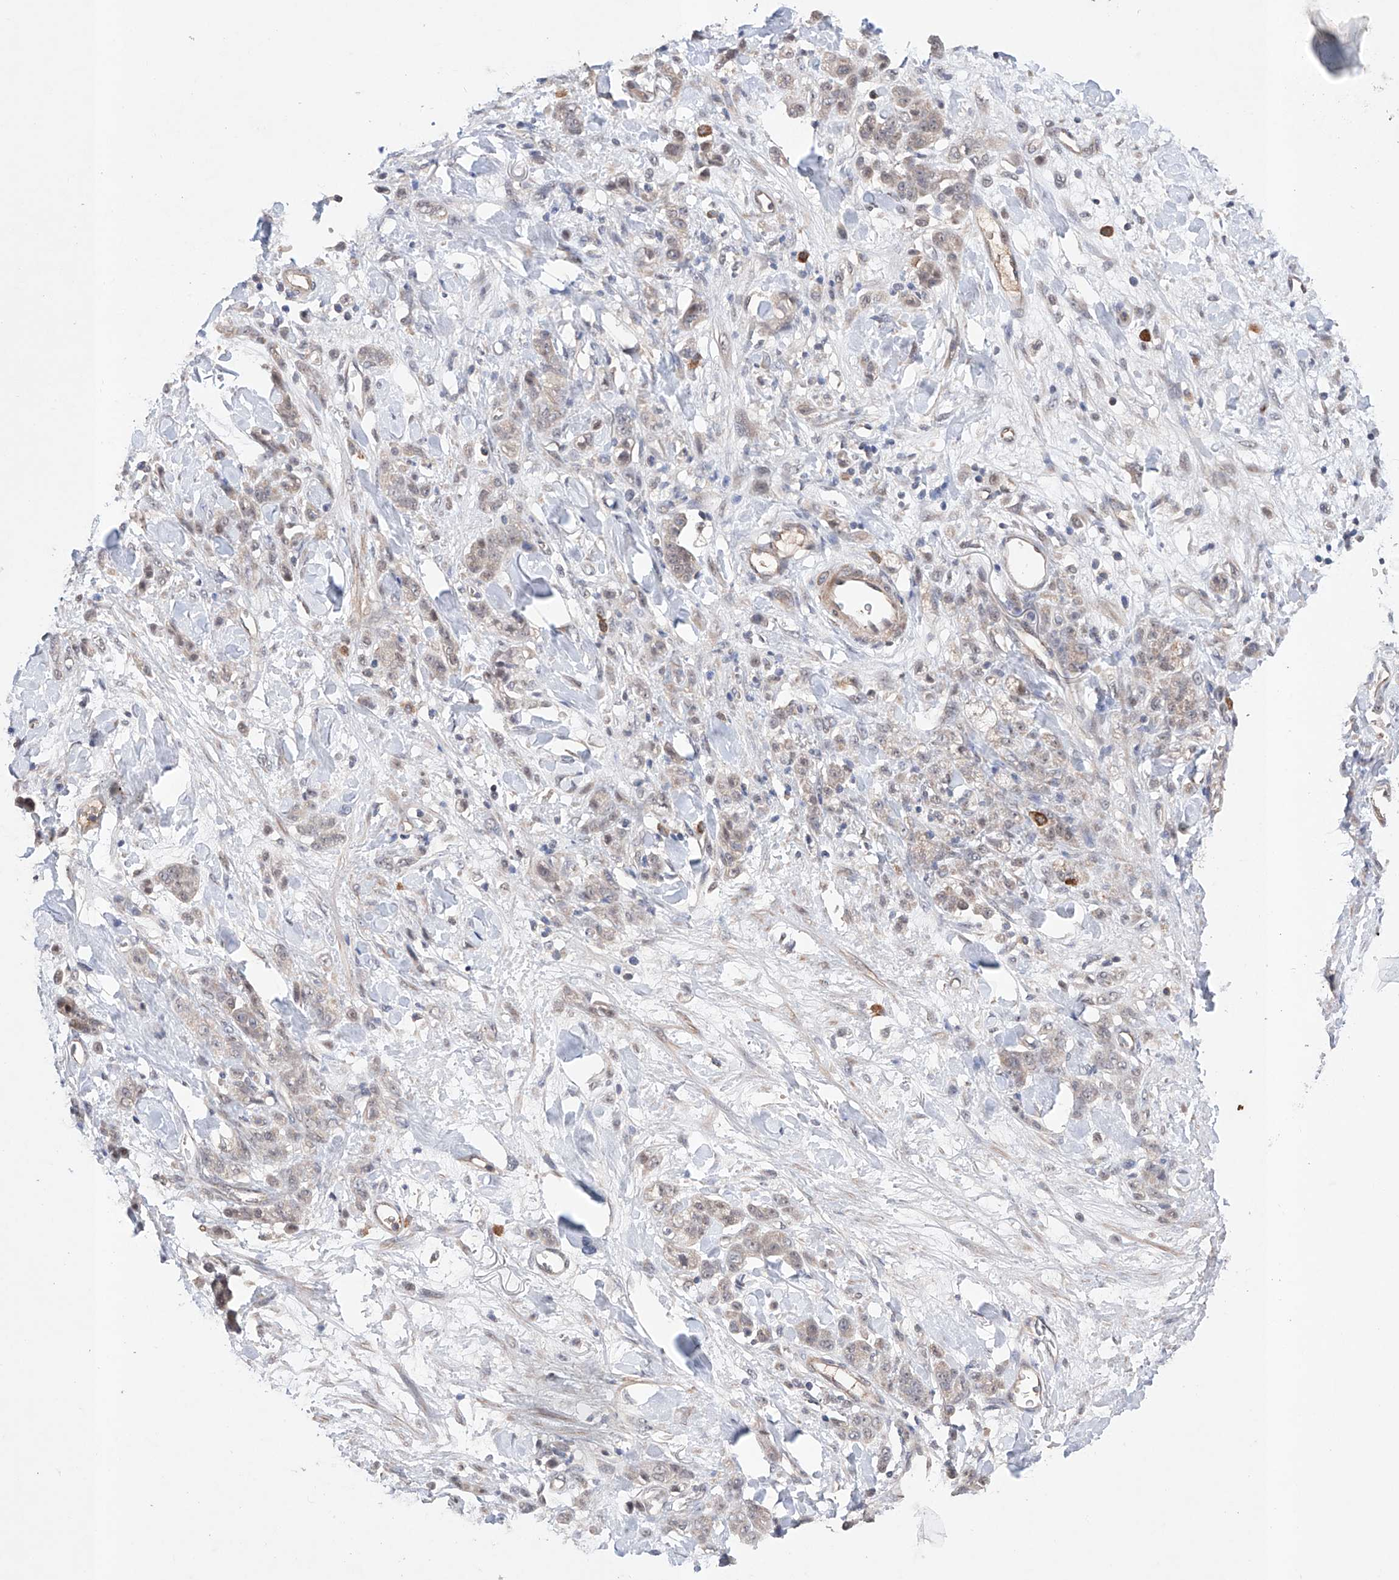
{"staining": {"intensity": "weak", "quantity": ">75%", "location": "cytoplasmic/membranous,nuclear"}, "tissue": "stomach cancer", "cell_type": "Tumor cells", "image_type": "cancer", "snomed": [{"axis": "morphology", "description": "Normal tissue, NOS"}, {"axis": "morphology", "description": "Adenocarcinoma, NOS"}, {"axis": "topography", "description": "Stomach"}], "caption": "Immunohistochemistry (IHC) micrograph of neoplastic tissue: adenocarcinoma (stomach) stained using IHC shows low levels of weak protein expression localized specifically in the cytoplasmic/membranous and nuclear of tumor cells, appearing as a cytoplasmic/membranous and nuclear brown color.", "gene": "AFG1L", "patient": {"sex": "male", "age": 82}}